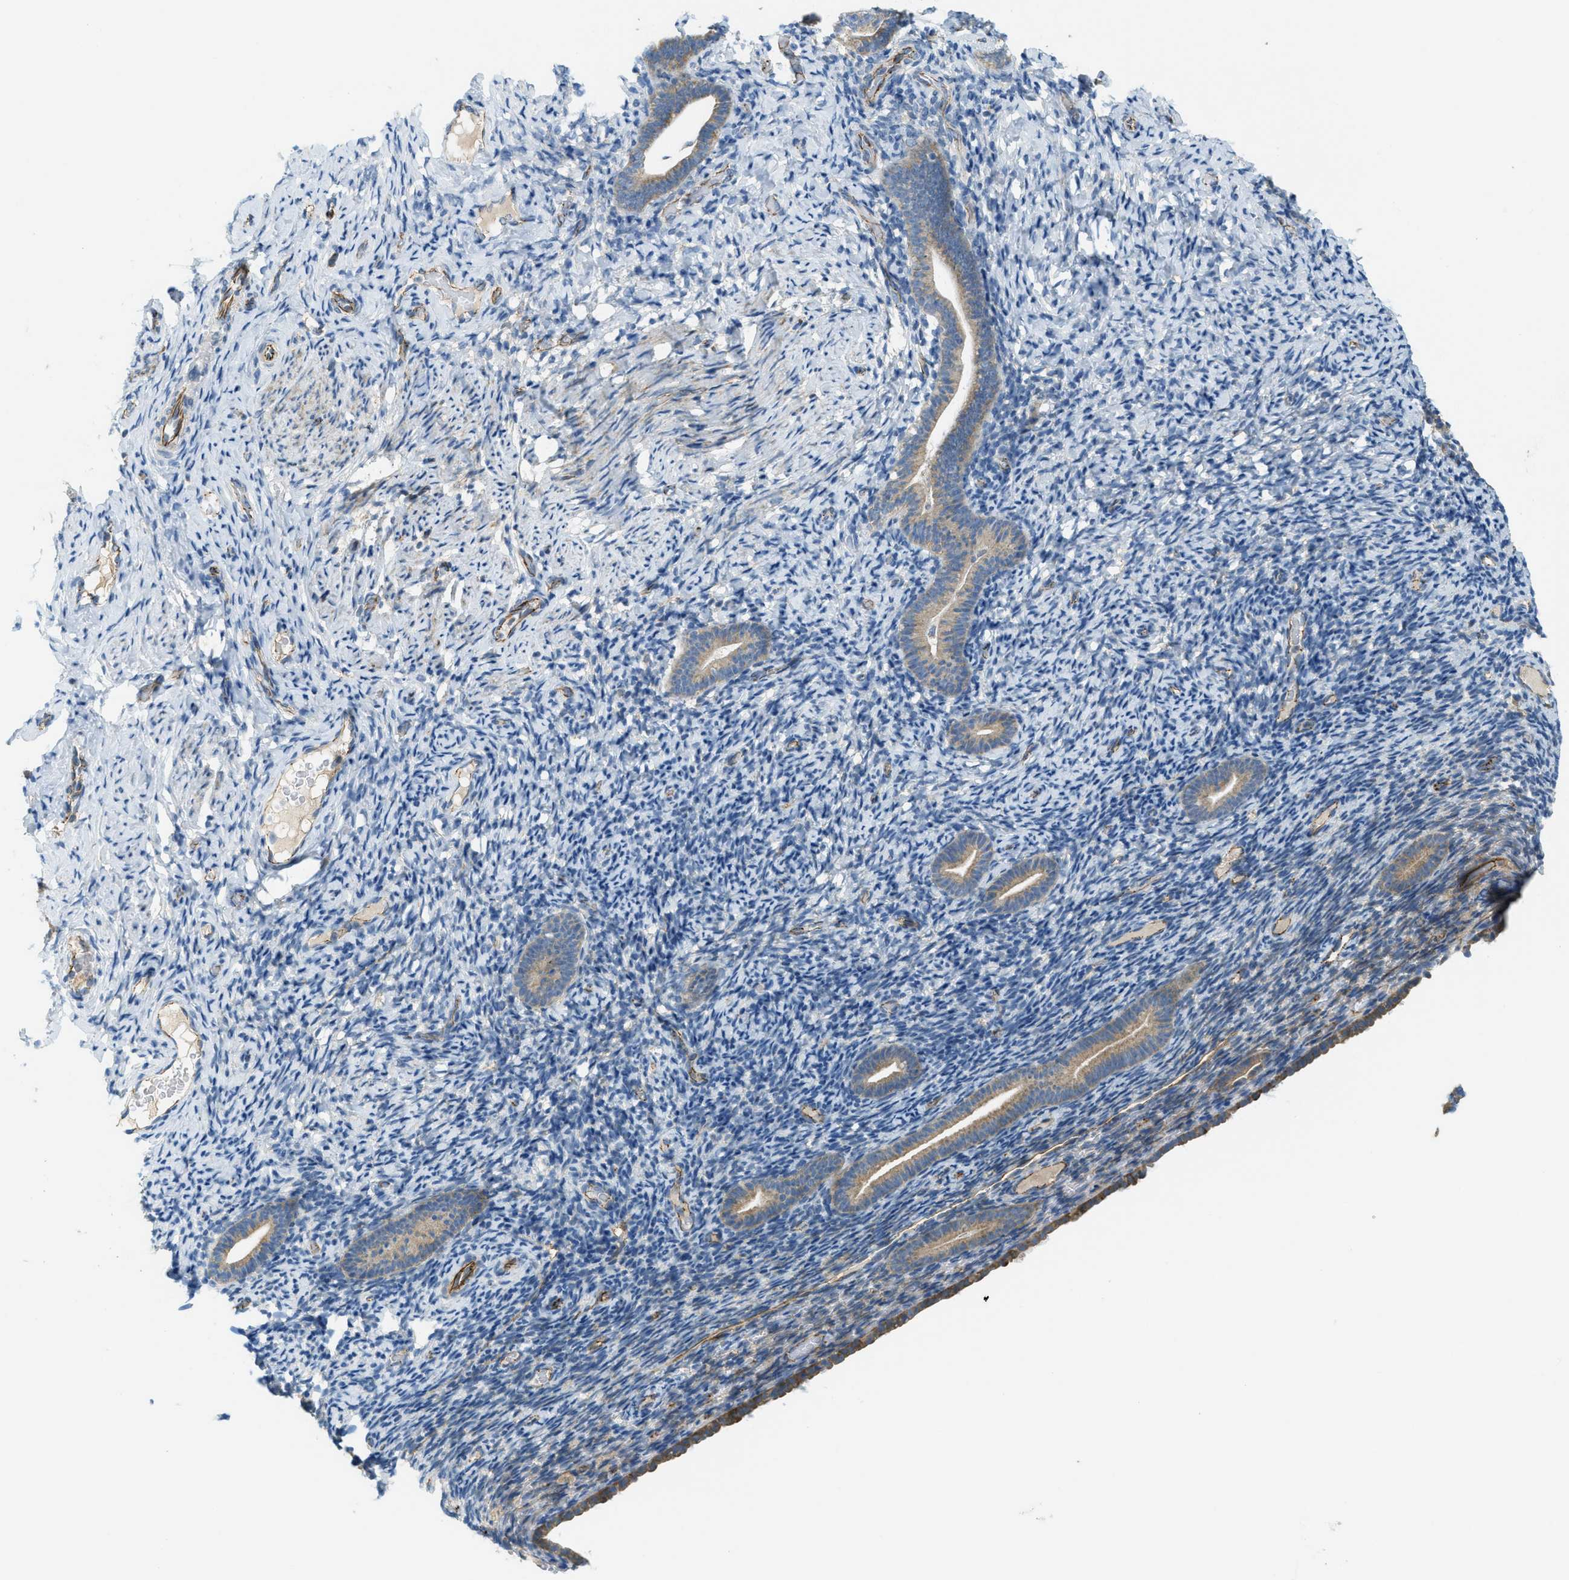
{"staining": {"intensity": "negative", "quantity": "none", "location": "none"}, "tissue": "endometrium", "cell_type": "Cells in endometrial stroma", "image_type": "normal", "snomed": [{"axis": "morphology", "description": "Normal tissue, NOS"}, {"axis": "topography", "description": "Endometrium"}], "caption": "Immunohistochemistry micrograph of unremarkable endometrium: endometrium stained with DAB (3,3'-diaminobenzidine) reveals no significant protein staining in cells in endometrial stroma. (DAB IHC, high magnification).", "gene": "JCAD", "patient": {"sex": "female", "age": 51}}